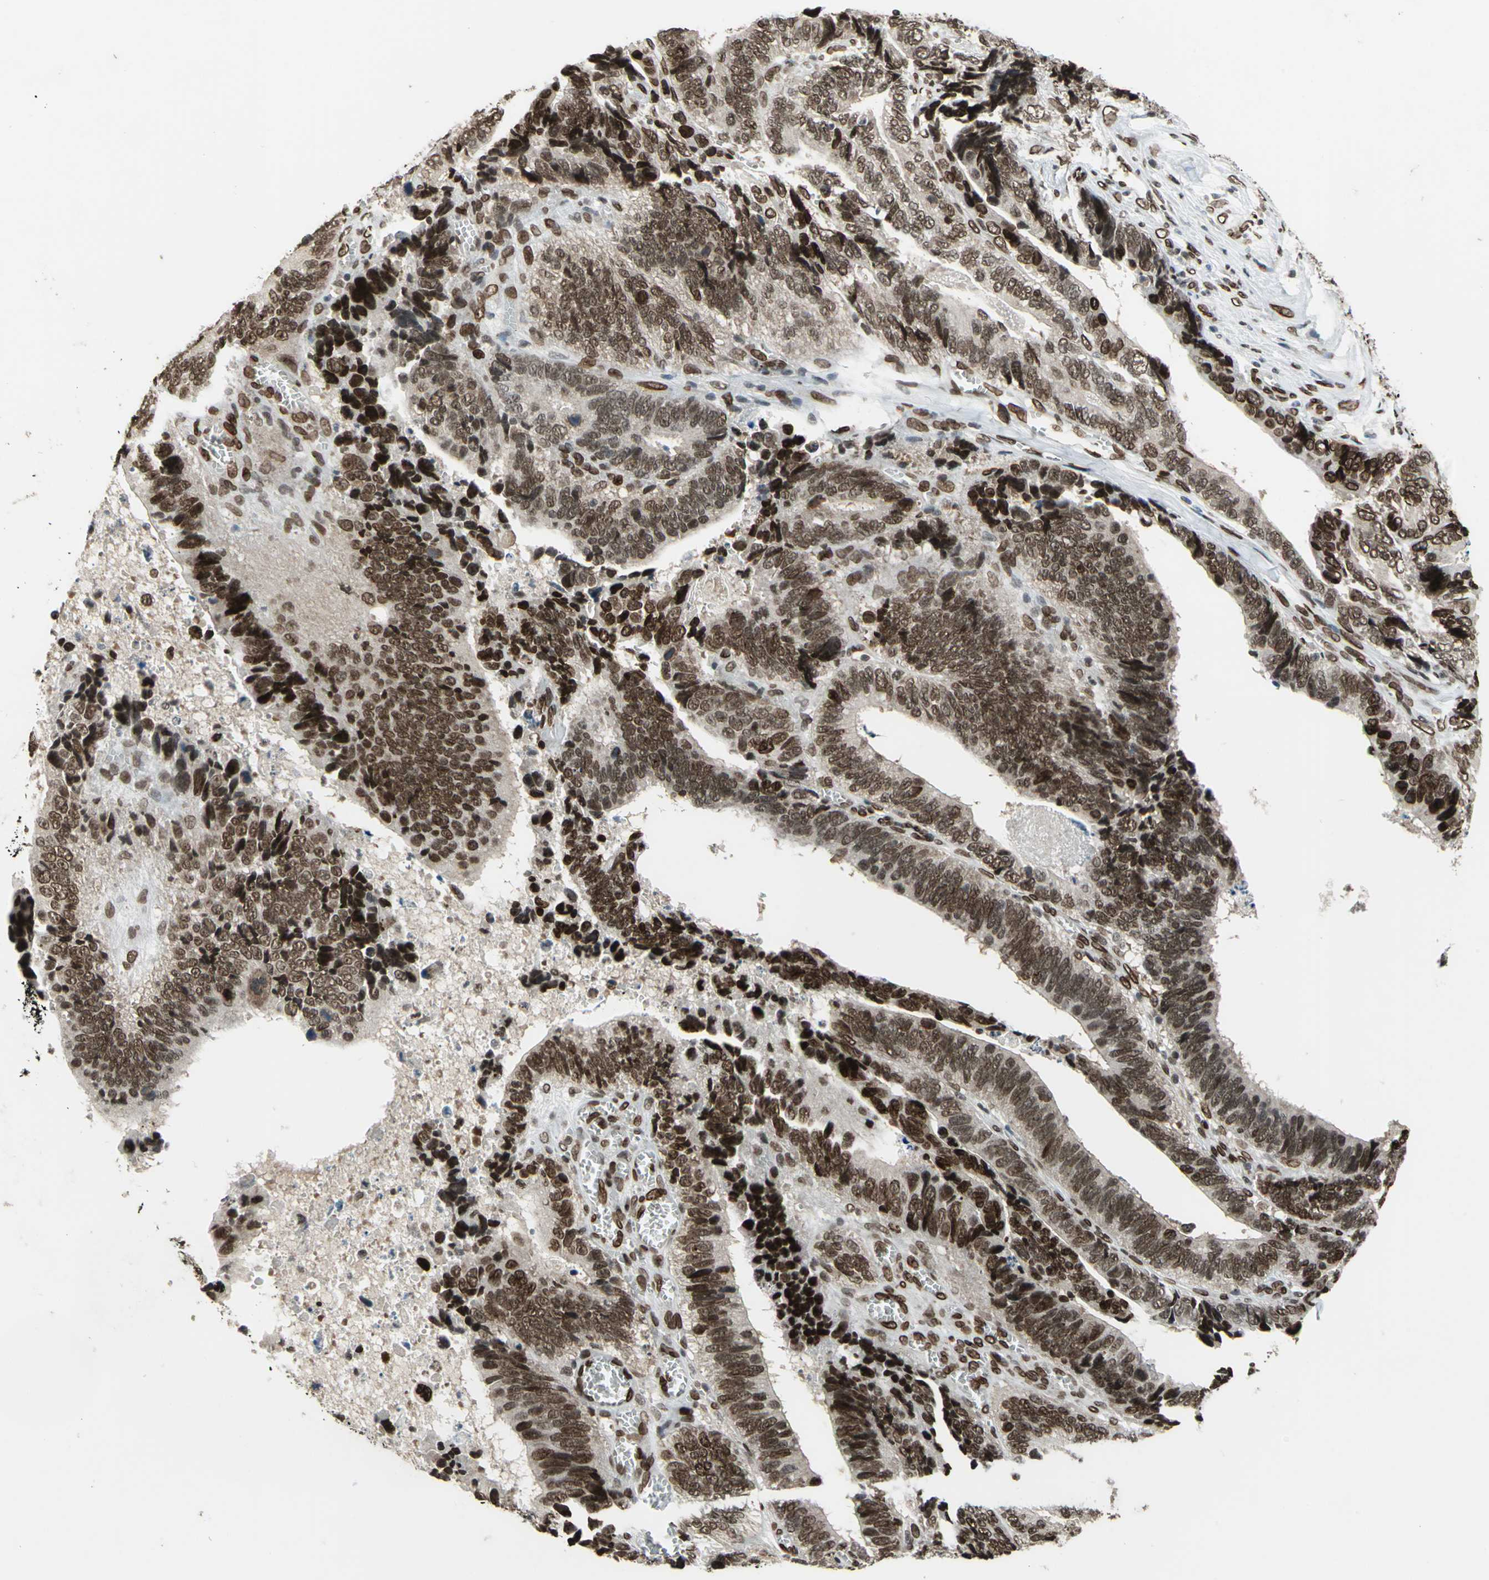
{"staining": {"intensity": "strong", "quantity": ">75%", "location": "nuclear"}, "tissue": "colorectal cancer", "cell_type": "Tumor cells", "image_type": "cancer", "snomed": [{"axis": "morphology", "description": "Adenocarcinoma, NOS"}, {"axis": "topography", "description": "Colon"}], "caption": "Immunohistochemistry (IHC) micrograph of colorectal adenocarcinoma stained for a protein (brown), which demonstrates high levels of strong nuclear expression in about >75% of tumor cells.", "gene": "ISY1", "patient": {"sex": "male", "age": 72}}